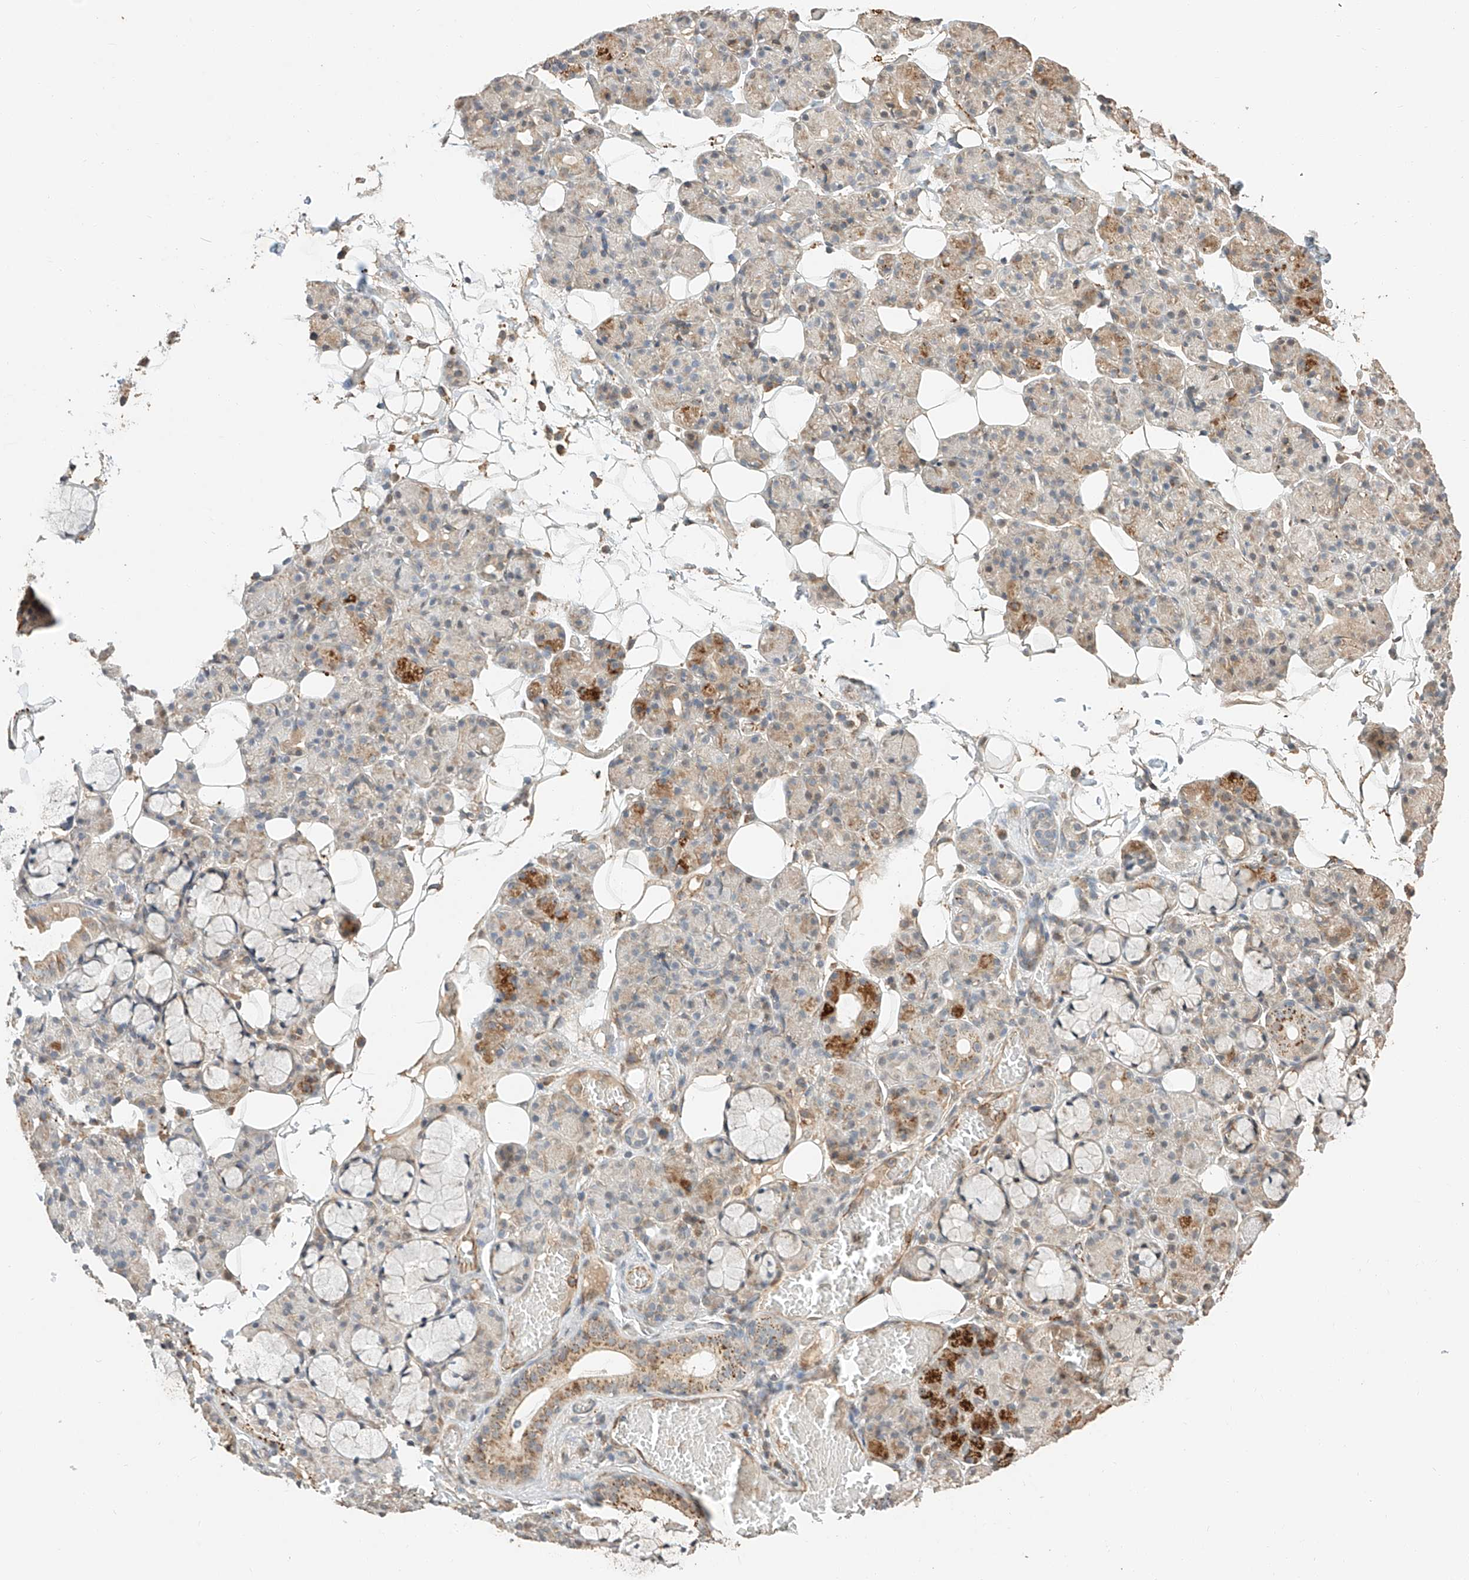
{"staining": {"intensity": "moderate", "quantity": "<25%", "location": "cytoplasmic/membranous"}, "tissue": "salivary gland", "cell_type": "Glandular cells", "image_type": "normal", "snomed": [{"axis": "morphology", "description": "Normal tissue, NOS"}, {"axis": "topography", "description": "Salivary gland"}], "caption": "IHC image of normal salivary gland: human salivary gland stained using IHC demonstrates low levels of moderate protein expression localized specifically in the cytoplasmic/membranous of glandular cells, appearing as a cytoplasmic/membranous brown color.", "gene": "SUSD6", "patient": {"sex": "male", "age": 63}}